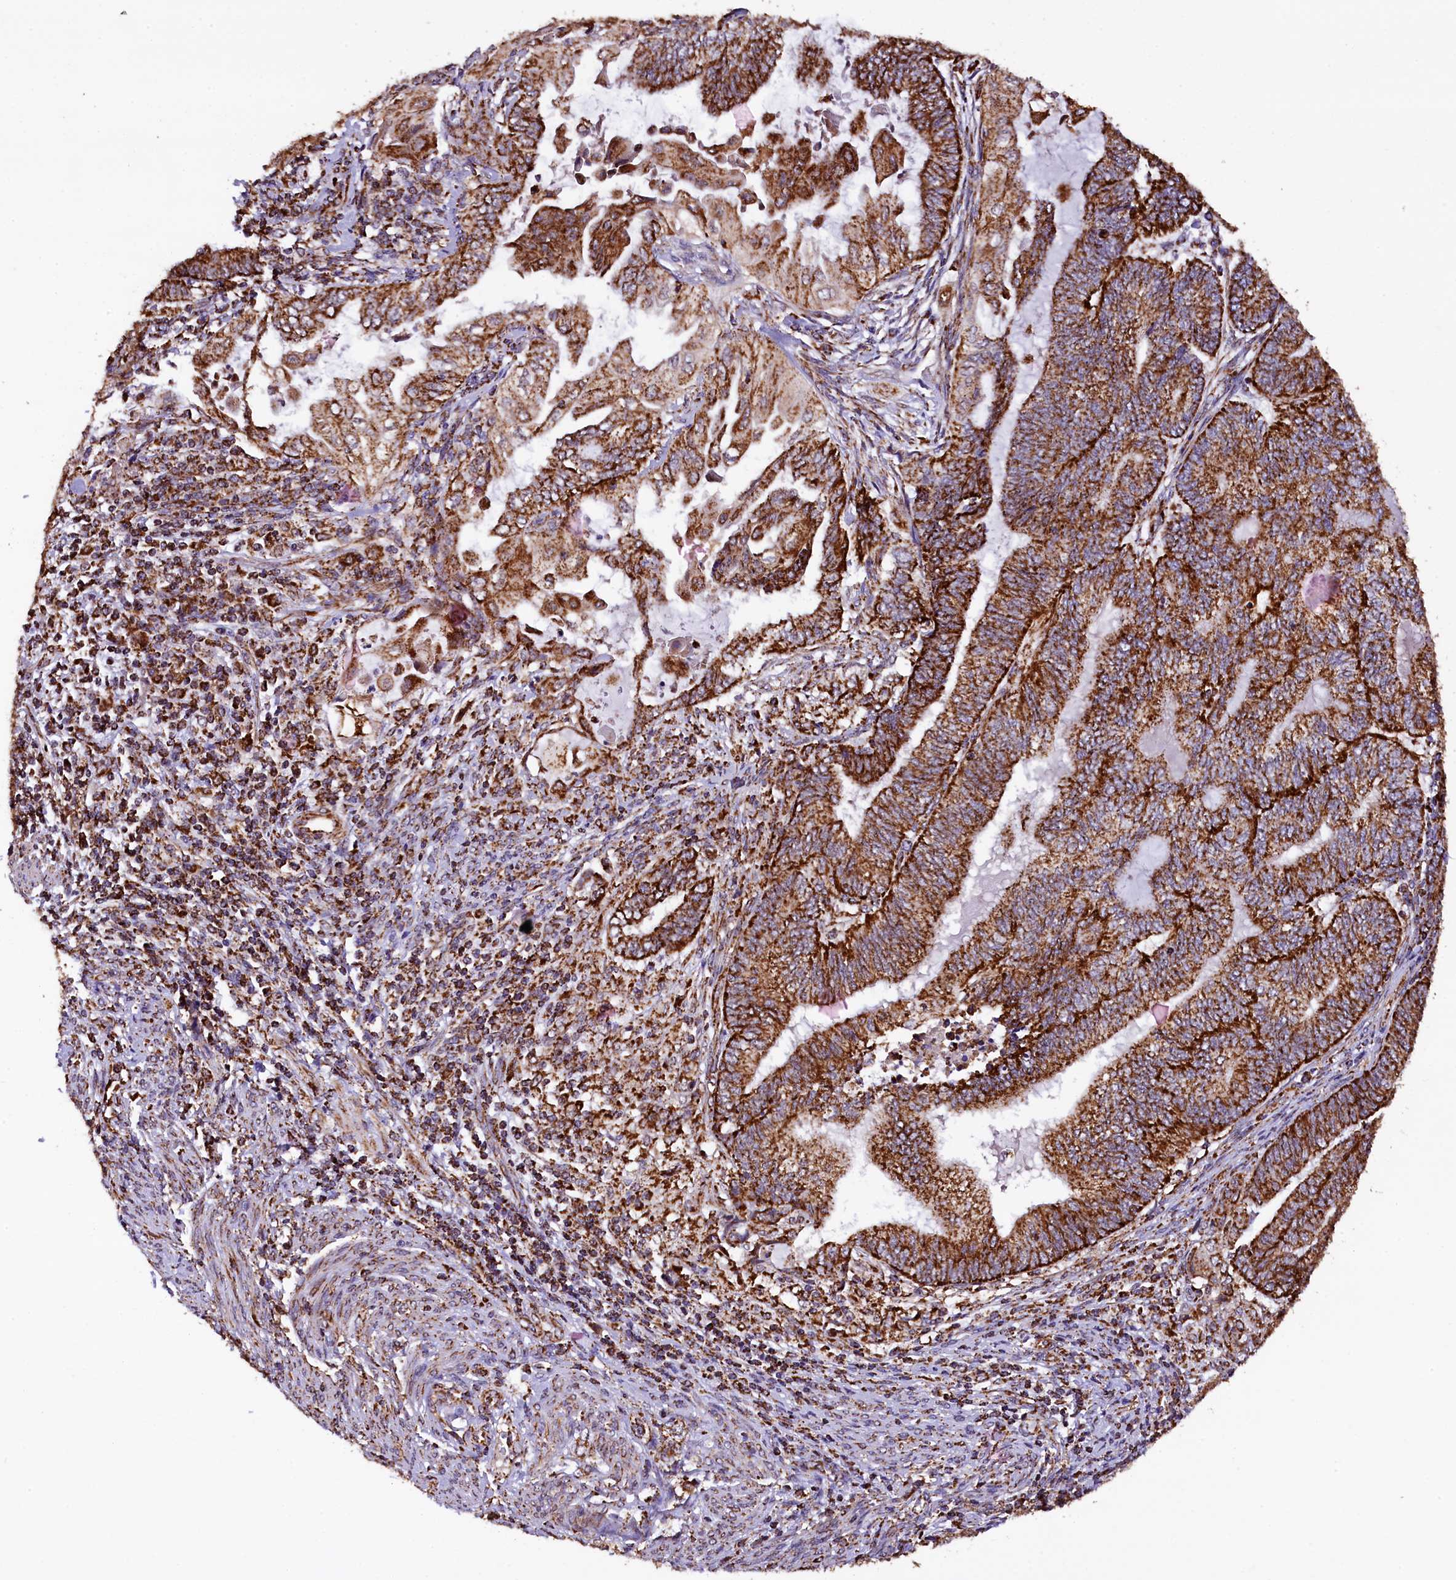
{"staining": {"intensity": "strong", "quantity": ">75%", "location": "cytoplasmic/membranous"}, "tissue": "endometrial cancer", "cell_type": "Tumor cells", "image_type": "cancer", "snomed": [{"axis": "morphology", "description": "Adenocarcinoma, NOS"}, {"axis": "topography", "description": "Uterus"}, {"axis": "topography", "description": "Endometrium"}], "caption": "The immunohistochemical stain highlights strong cytoplasmic/membranous expression in tumor cells of endometrial adenocarcinoma tissue. The protein is shown in brown color, while the nuclei are stained blue.", "gene": "KLC2", "patient": {"sex": "female", "age": 70}}